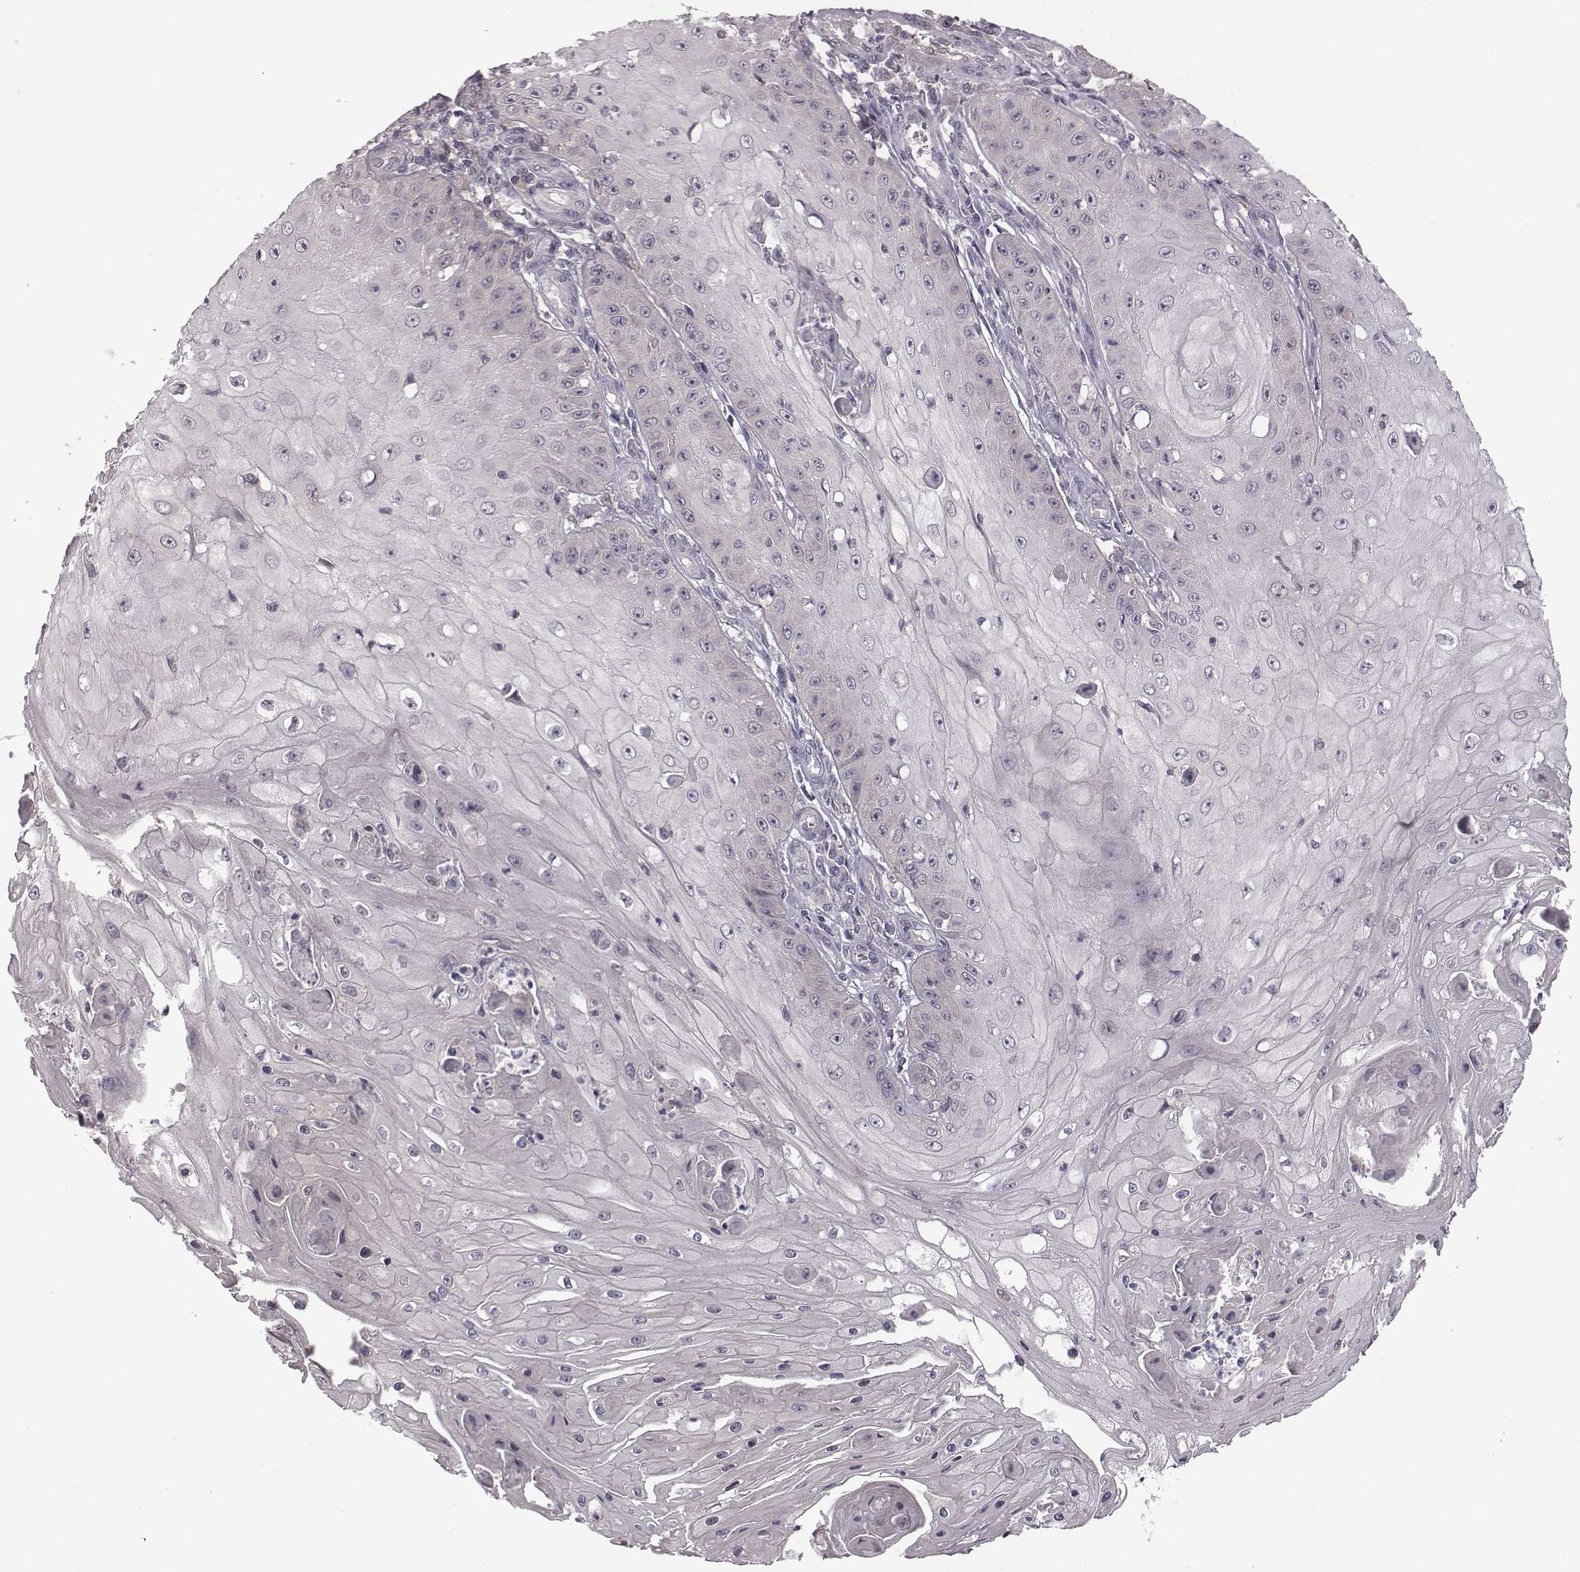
{"staining": {"intensity": "negative", "quantity": "none", "location": "none"}, "tissue": "skin cancer", "cell_type": "Tumor cells", "image_type": "cancer", "snomed": [{"axis": "morphology", "description": "Squamous cell carcinoma, NOS"}, {"axis": "topography", "description": "Skin"}], "caption": "Protein analysis of skin squamous cell carcinoma exhibits no significant positivity in tumor cells.", "gene": "BICDL1", "patient": {"sex": "male", "age": 70}}